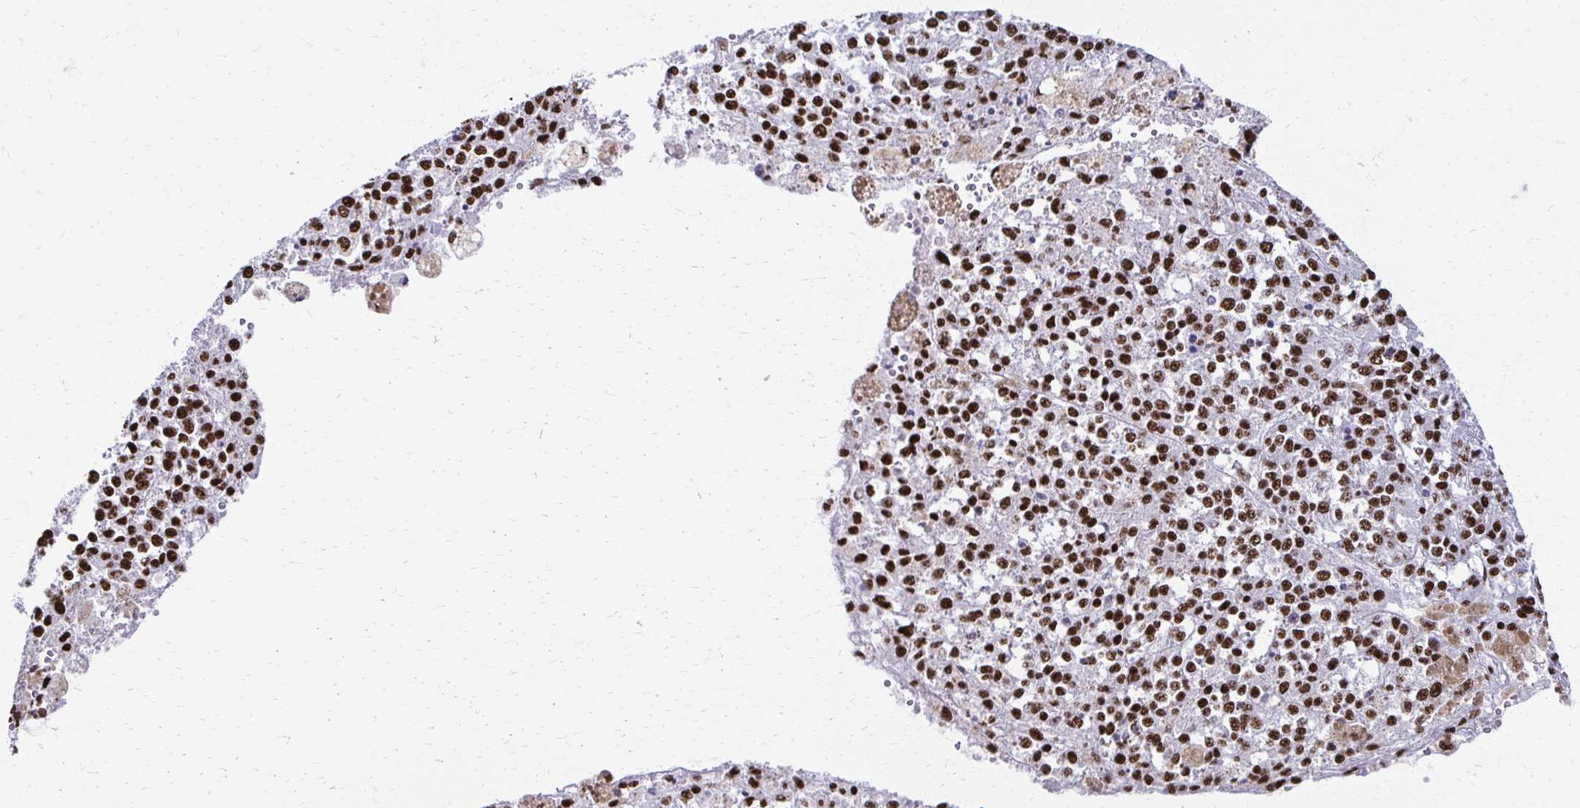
{"staining": {"intensity": "strong", "quantity": ">75%", "location": "nuclear"}, "tissue": "melanoma", "cell_type": "Tumor cells", "image_type": "cancer", "snomed": [{"axis": "morphology", "description": "Malignant melanoma, Metastatic site"}, {"axis": "topography", "description": "Lymph node"}], "caption": "DAB immunohistochemical staining of malignant melanoma (metastatic site) shows strong nuclear protein expression in approximately >75% of tumor cells.", "gene": "NONO", "patient": {"sex": "female", "age": 64}}